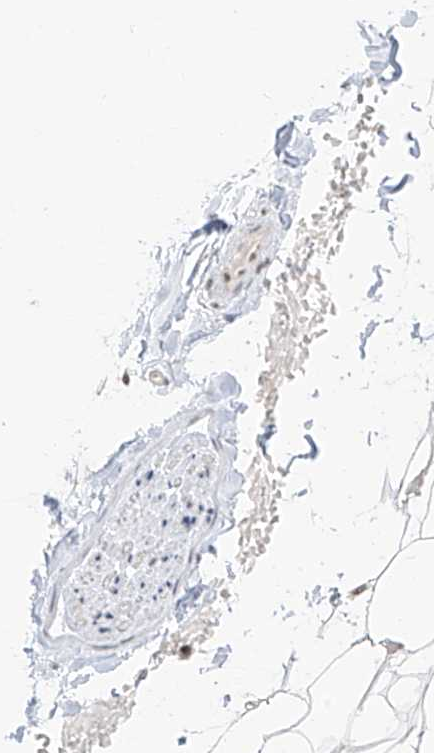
{"staining": {"intensity": "moderate", "quantity": "25%-75%", "location": "nuclear"}, "tissue": "adipose tissue", "cell_type": "Adipocytes", "image_type": "normal", "snomed": [{"axis": "morphology", "description": "Normal tissue, NOS"}, {"axis": "topography", "description": "Breast"}], "caption": "This image exhibits IHC staining of normal adipose tissue, with medium moderate nuclear staining in approximately 25%-75% of adipocytes.", "gene": "SUPT5H", "patient": {"sex": "female", "age": 23}}